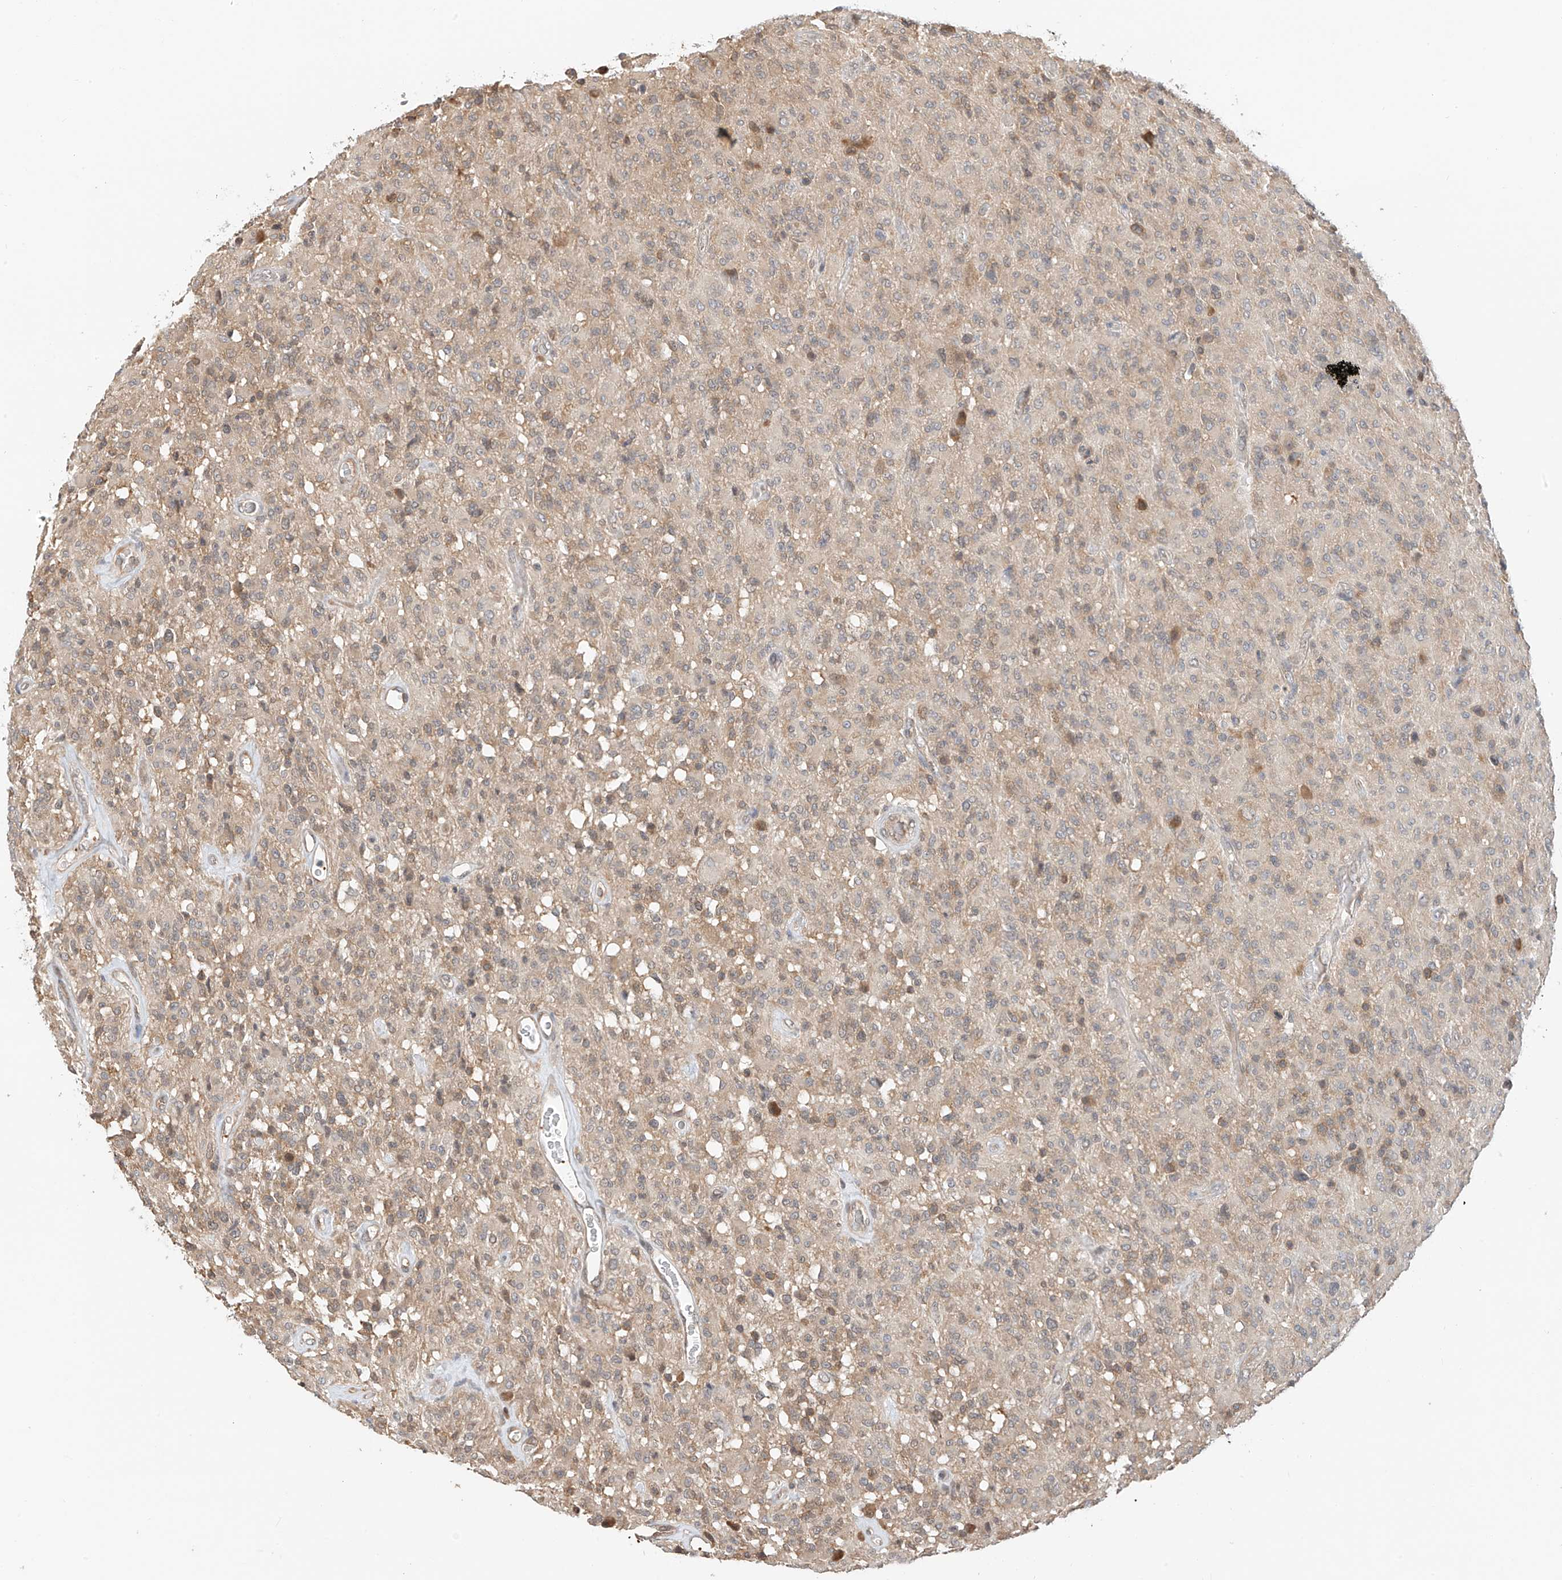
{"staining": {"intensity": "negative", "quantity": "none", "location": "none"}, "tissue": "glioma", "cell_type": "Tumor cells", "image_type": "cancer", "snomed": [{"axis": "morphology", "description": "Glioma, malignant, High grade"}, {"axis": "topography", "description": "Brain"}], "caption": "Immunohistochemical staining of glioma demonstrates no significant staining in tumor cells.", "gene": "PPA2", "patient": {"sex": "female", "age": 57}}